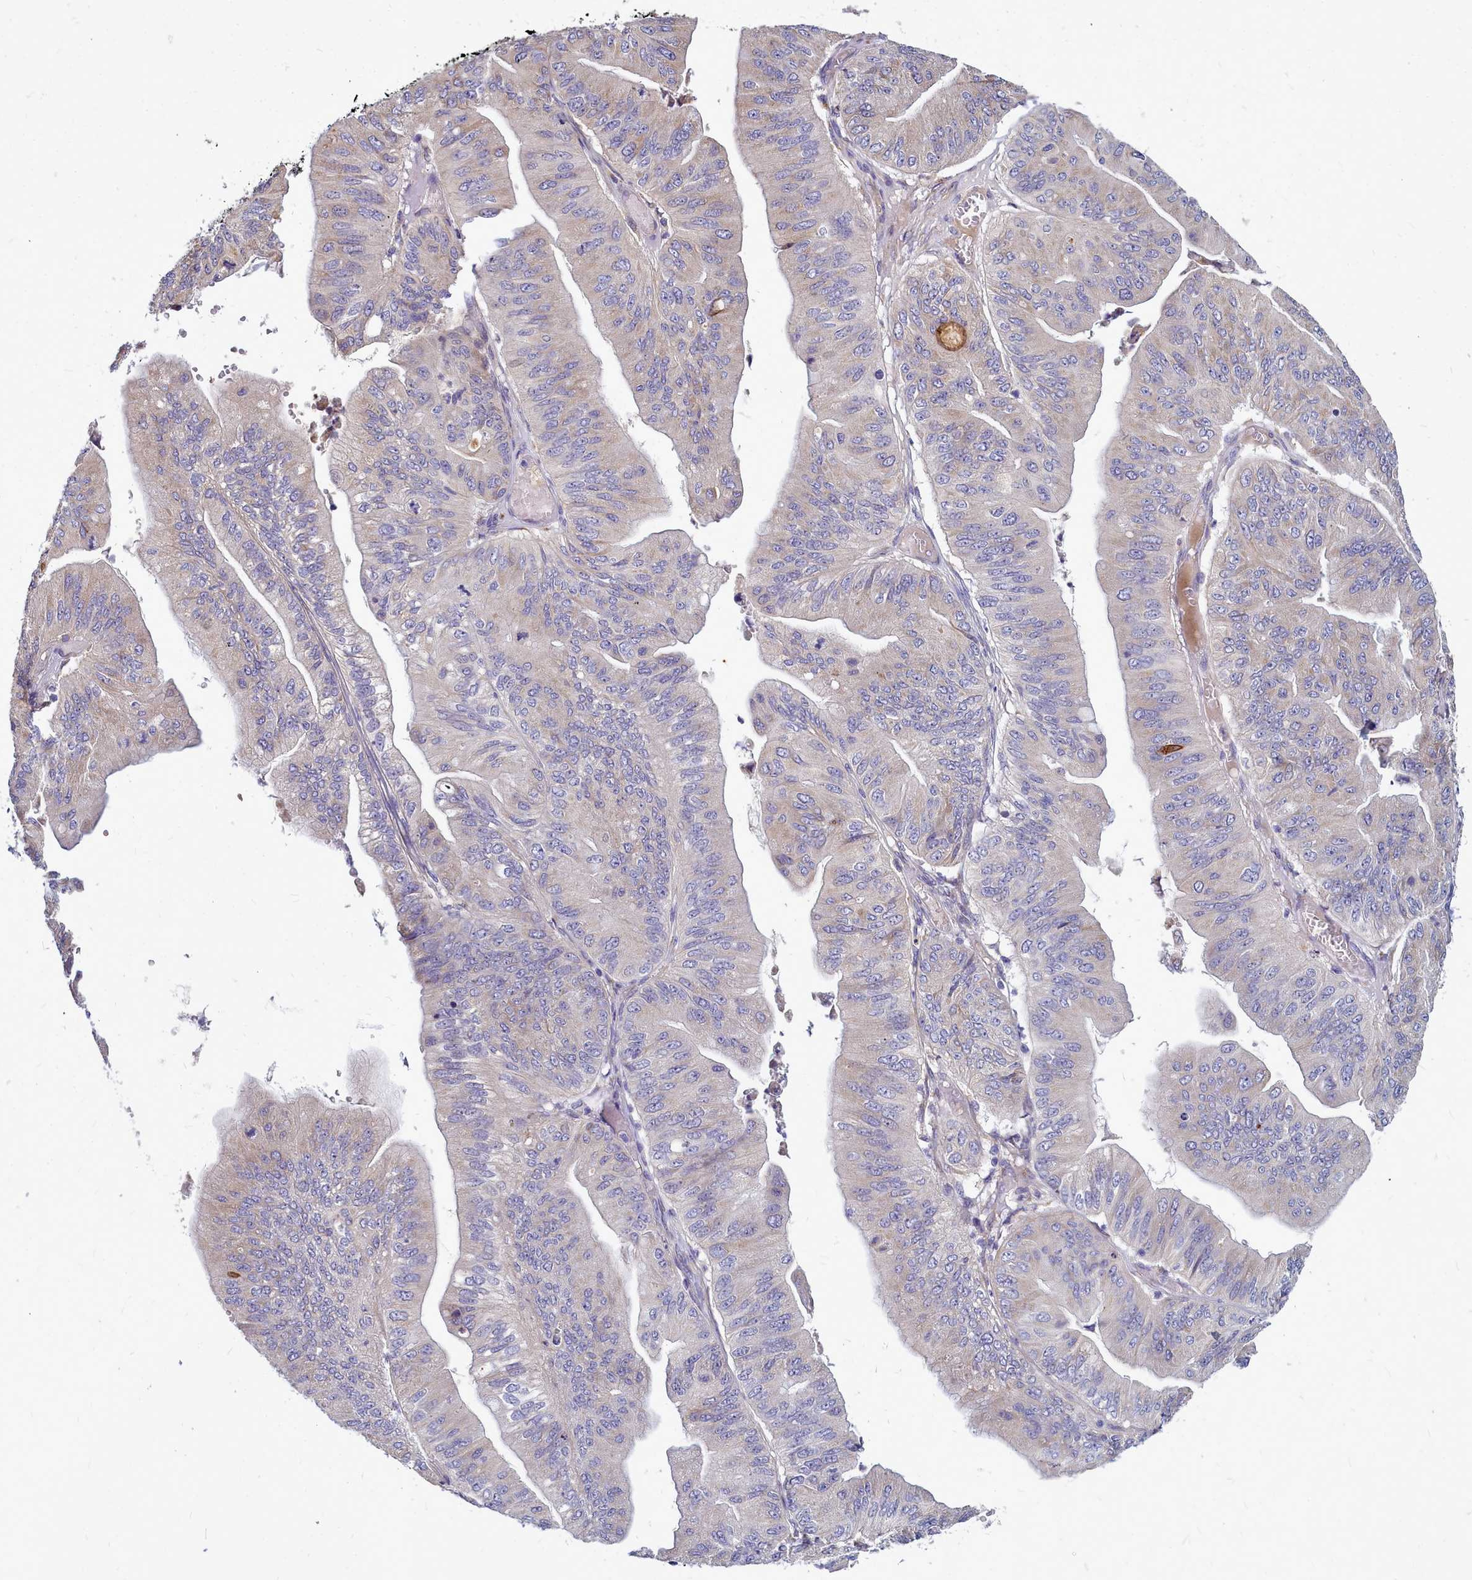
{"staining": {"intensity": "moderate", "quantity": "<25%", "location": "cytoplasmic/membranous"}, "tissue": "ovarian cancer", "cell_type": "Tumor cells", "image_type": "cancer", "snomed": [{"axis": "morphology", "description": "Cystadenocarcinoma, mucinous, NOS"}, {"axis": "topography", "description": "Ovary"}], "caption": "Ovarian cancer (mucinous cystadenocarcinoma) stained with DAB (3,3'-diaminobenzidine) immunohistochemistry shows low levels of moderate cytoplasmic/membranous positivity in approximately <25% of tumor cells. Nuclei are stained in blue.", "gene": "SMPD4", "patient": {"sex": "female", "age": 61}}